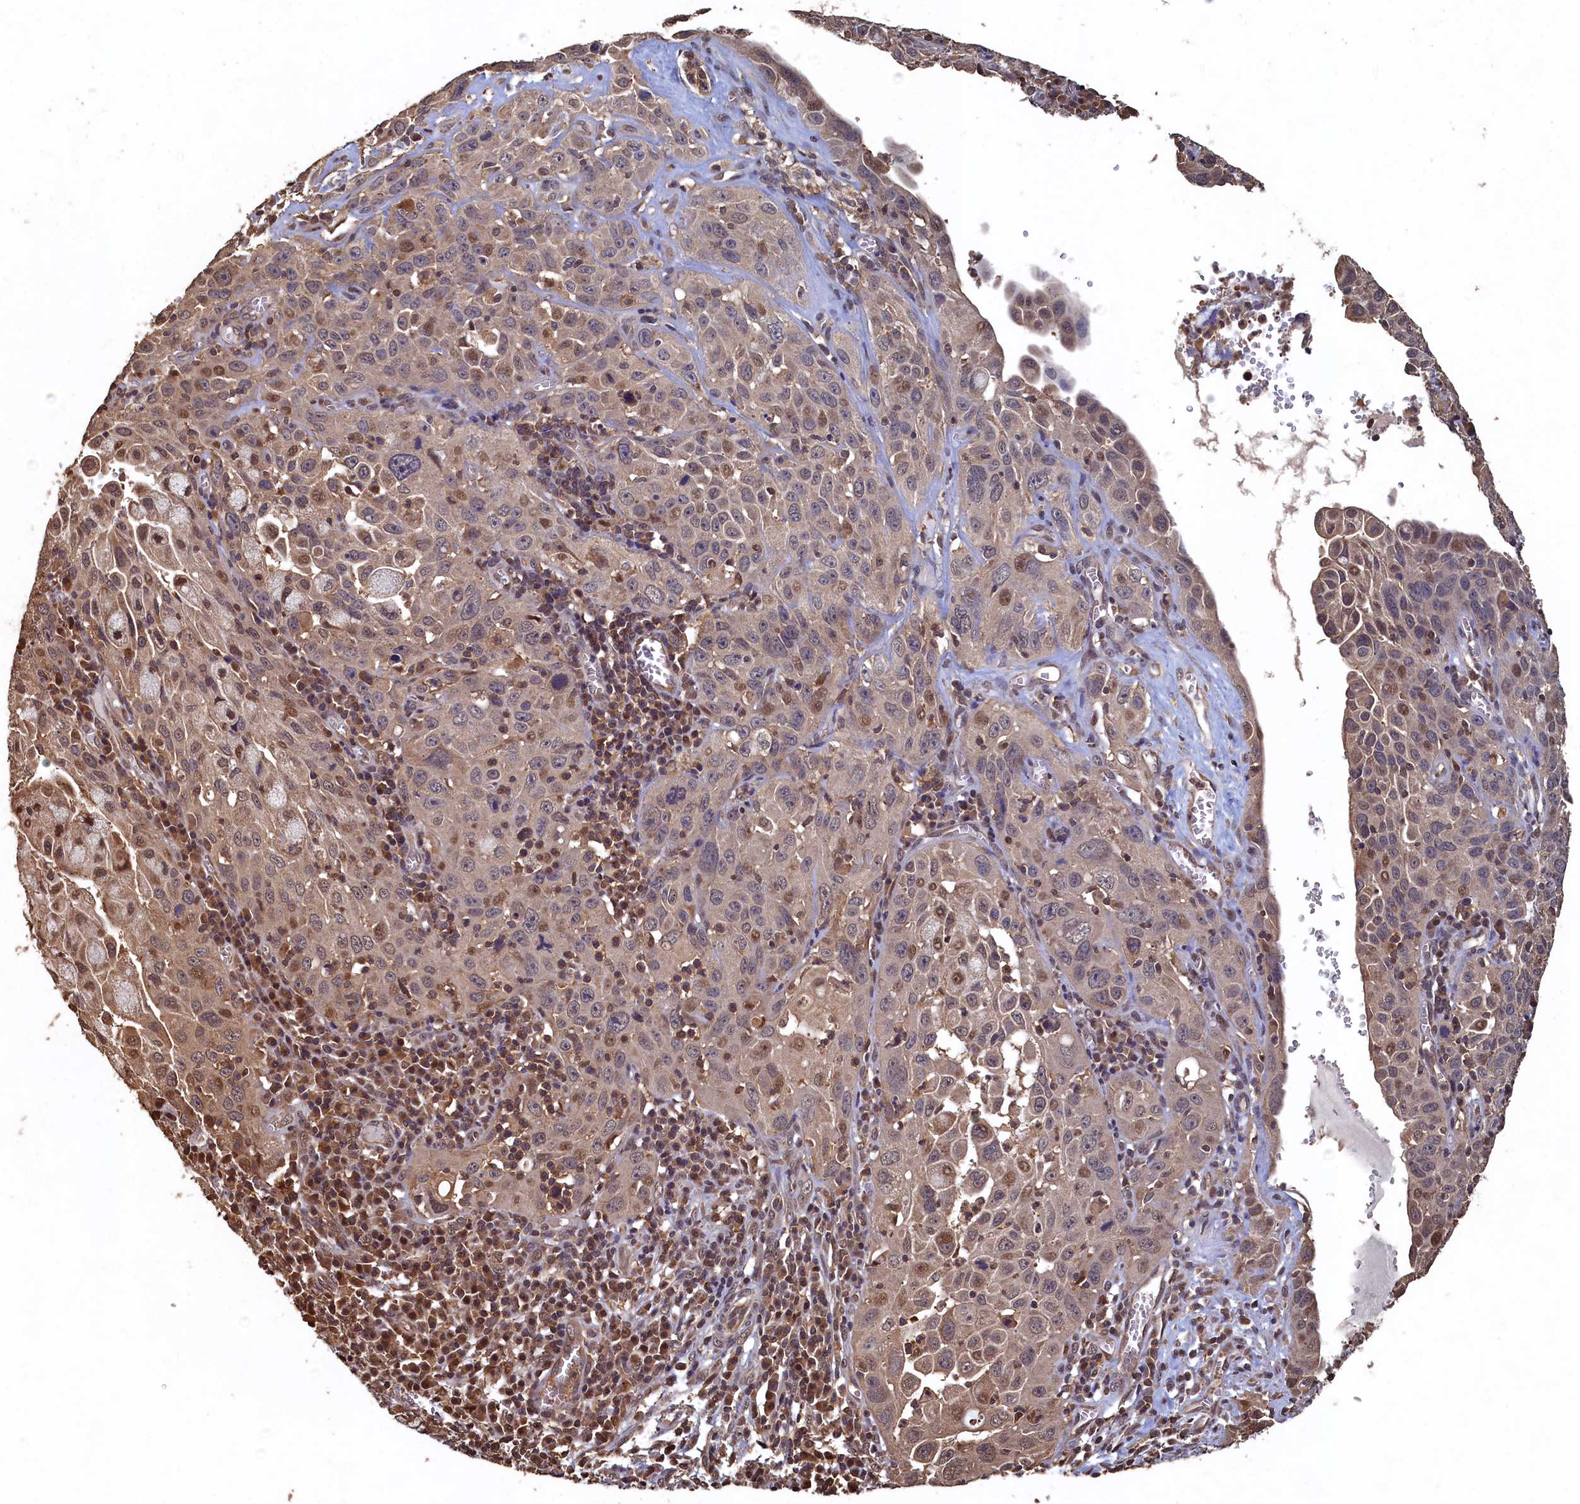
{"staining": {"intensity": "moderate", "quantity": "<25%", "location": "cytoplasmic/membranous,nuclear"}, "tissue": "cervical cancer", "cell_type": "Tumor cells", "image_type": "cancer", "snomed": [{"axis": "morphology", "description": "Squamous cell carcinoma, NOS"}, {"axis": "topography", "description": "Cervix"}], "caption": "Moderate cytoplasmic/membranous and nuclear positivity for a protein is present in about <25% of tumor cells of squamous cell carcinoma (cervical) using immunohistochemistry (IHC).", "gene": "PIGN", "patient": {"sex": "female", "age": 42}}